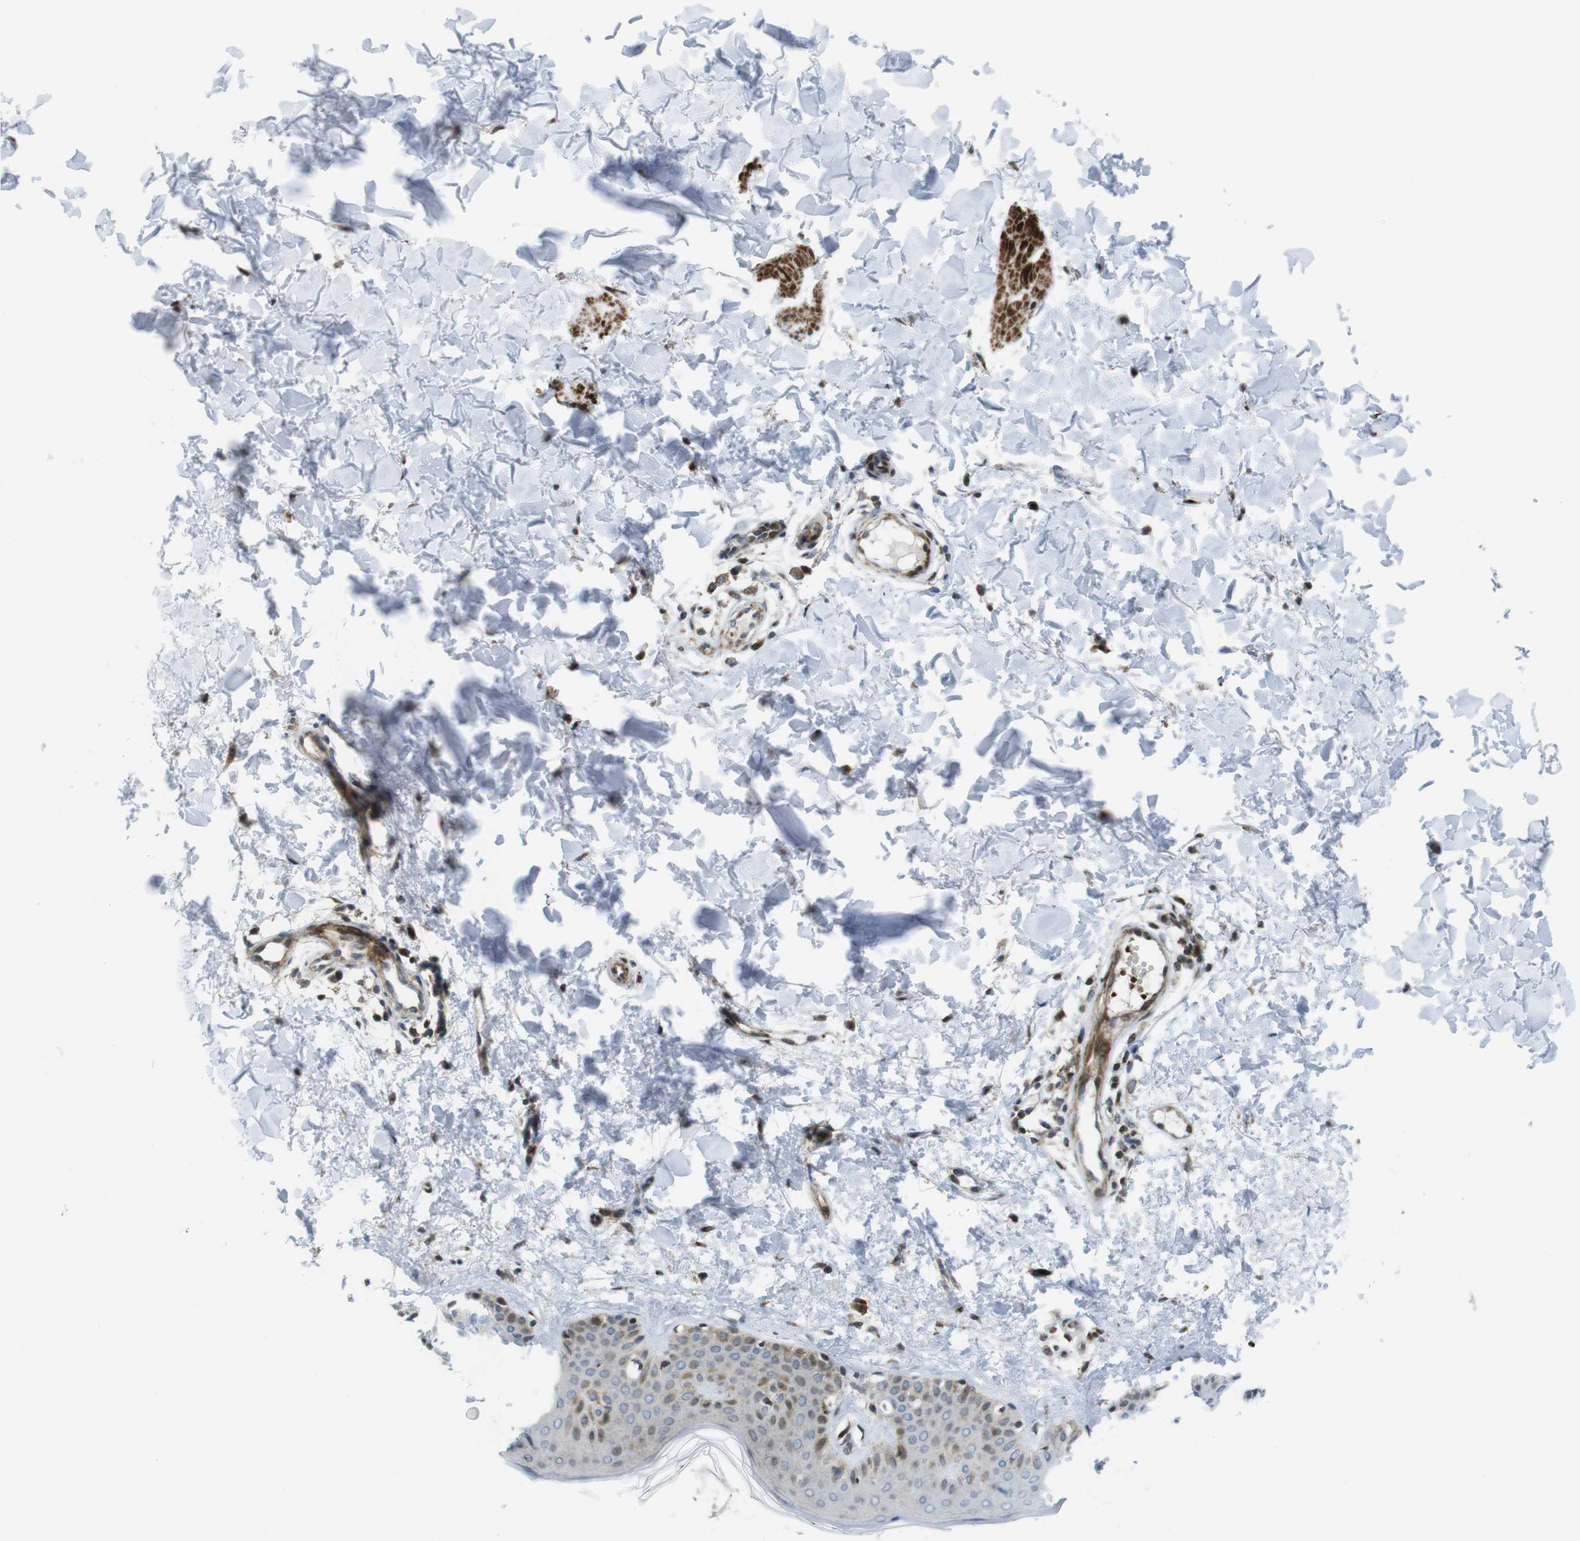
{"staining": {"intensity": "moderate", "quantity": ">75%", "location": "cytoplasmic/membranous"}, "tissue": "skin", "cell_type": "Fibroblasts", "image_type": "normal", "snomed": [{"axis": "morphology", "description": "Normal tissue, NOS"}, {"axis": "topography", "description": "Skin"}], "caption": "Human skin stained for a protein (brown) displays moderate cytoplasmic/membranous positive positivity in approximately >75% of fibroblasts.", "gene": "CUL7", "patient": {"sex": "male", "age": 67}}